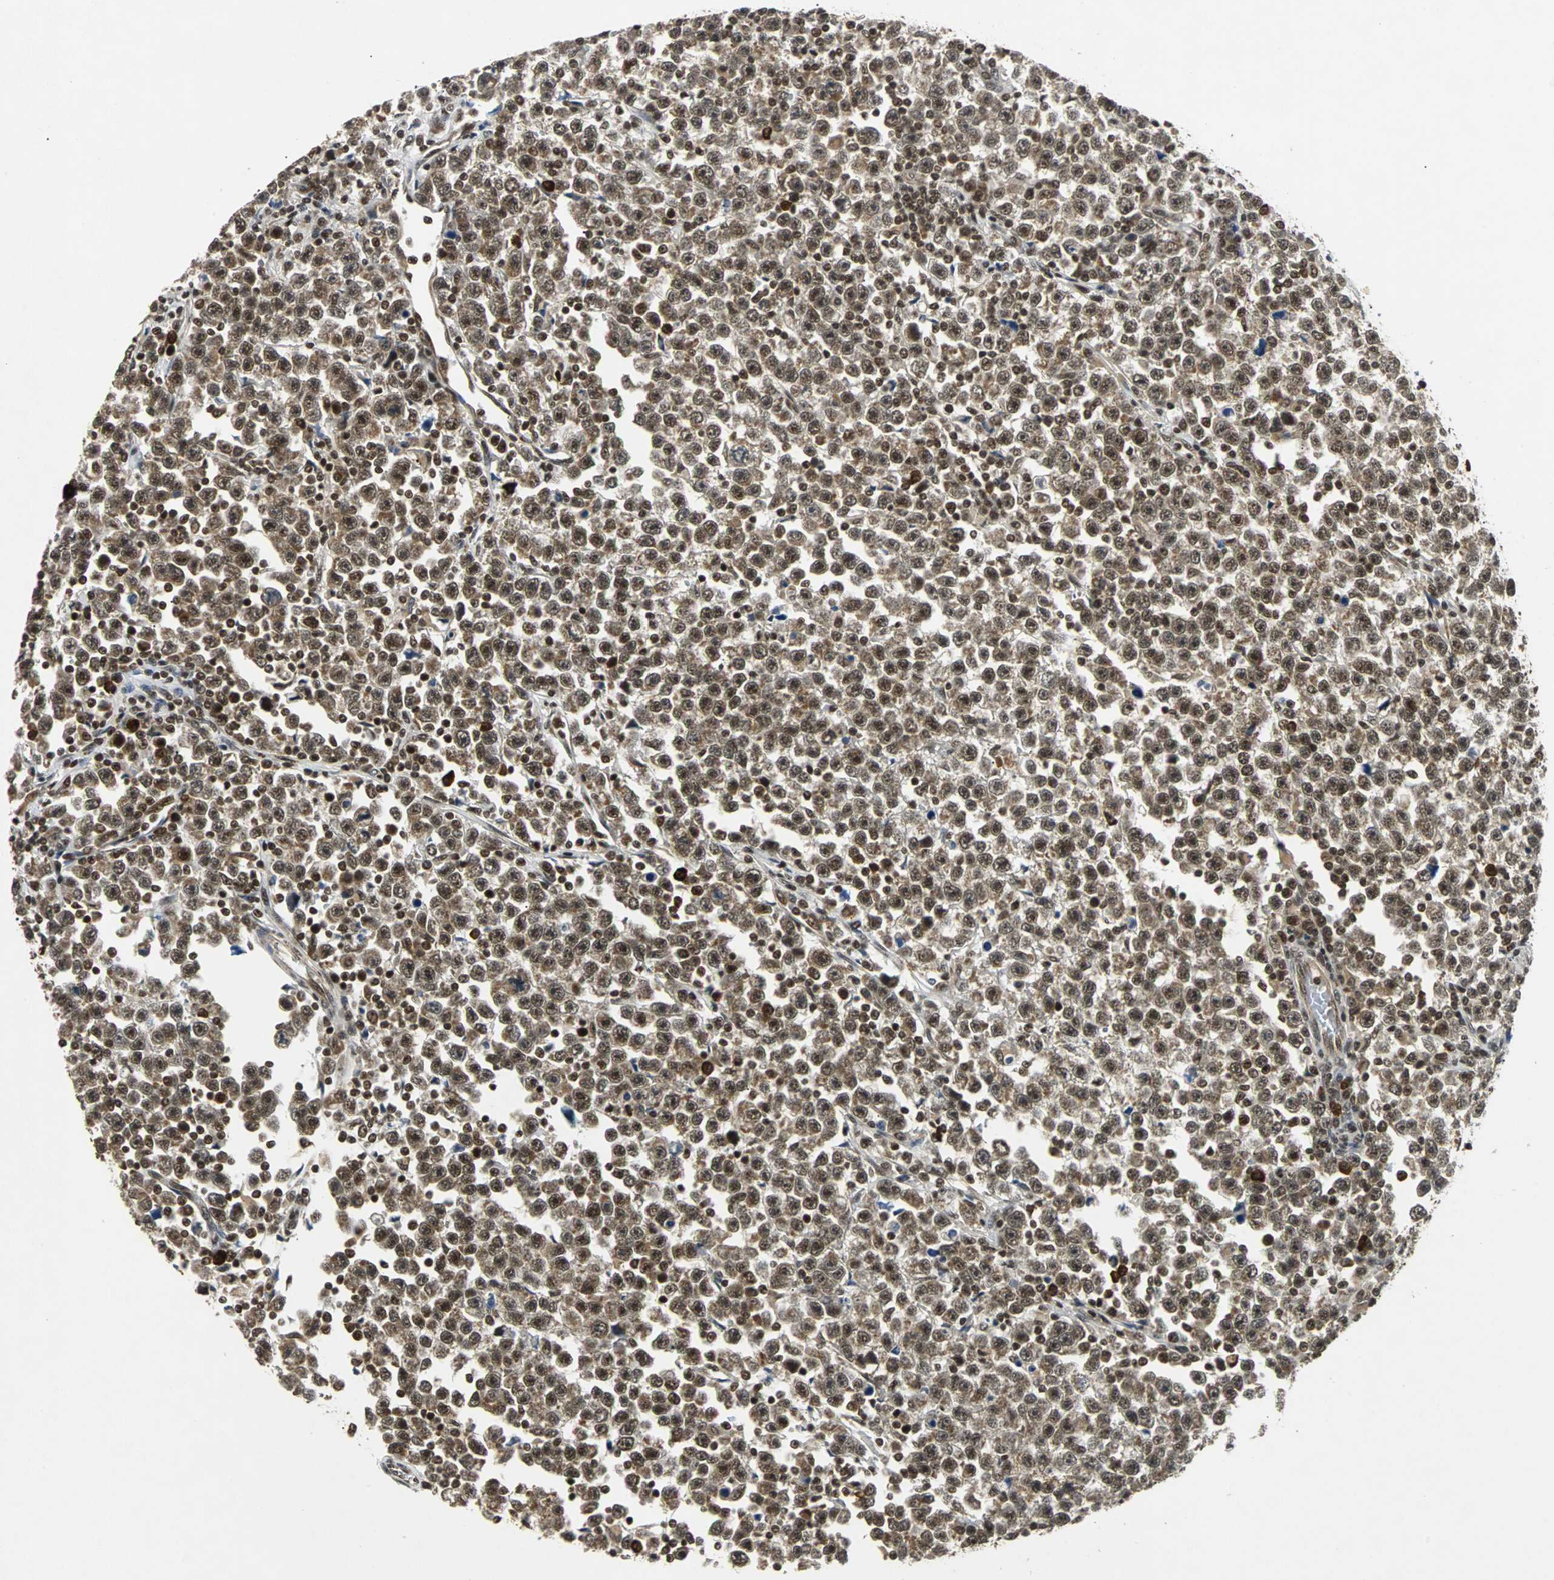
{"staining": {"intensity": "strong", "quantity": ">75%", "location": "nuclear"}, "tissue": "testis cancer", "cell_type": "Tumor cells", "image_type": "cancer", "snomed": [{"axis": "morphology", "description": "Seminoma, NOS"}, {"axis": "topography", "description": "Testis"}], "caption": "Protein staining exhibits strong nuclear positivity in approximately >75% of tumor cells in testis cancer.", "gene": "TAF5", "patient": {"sex": "male", "age": 43}}